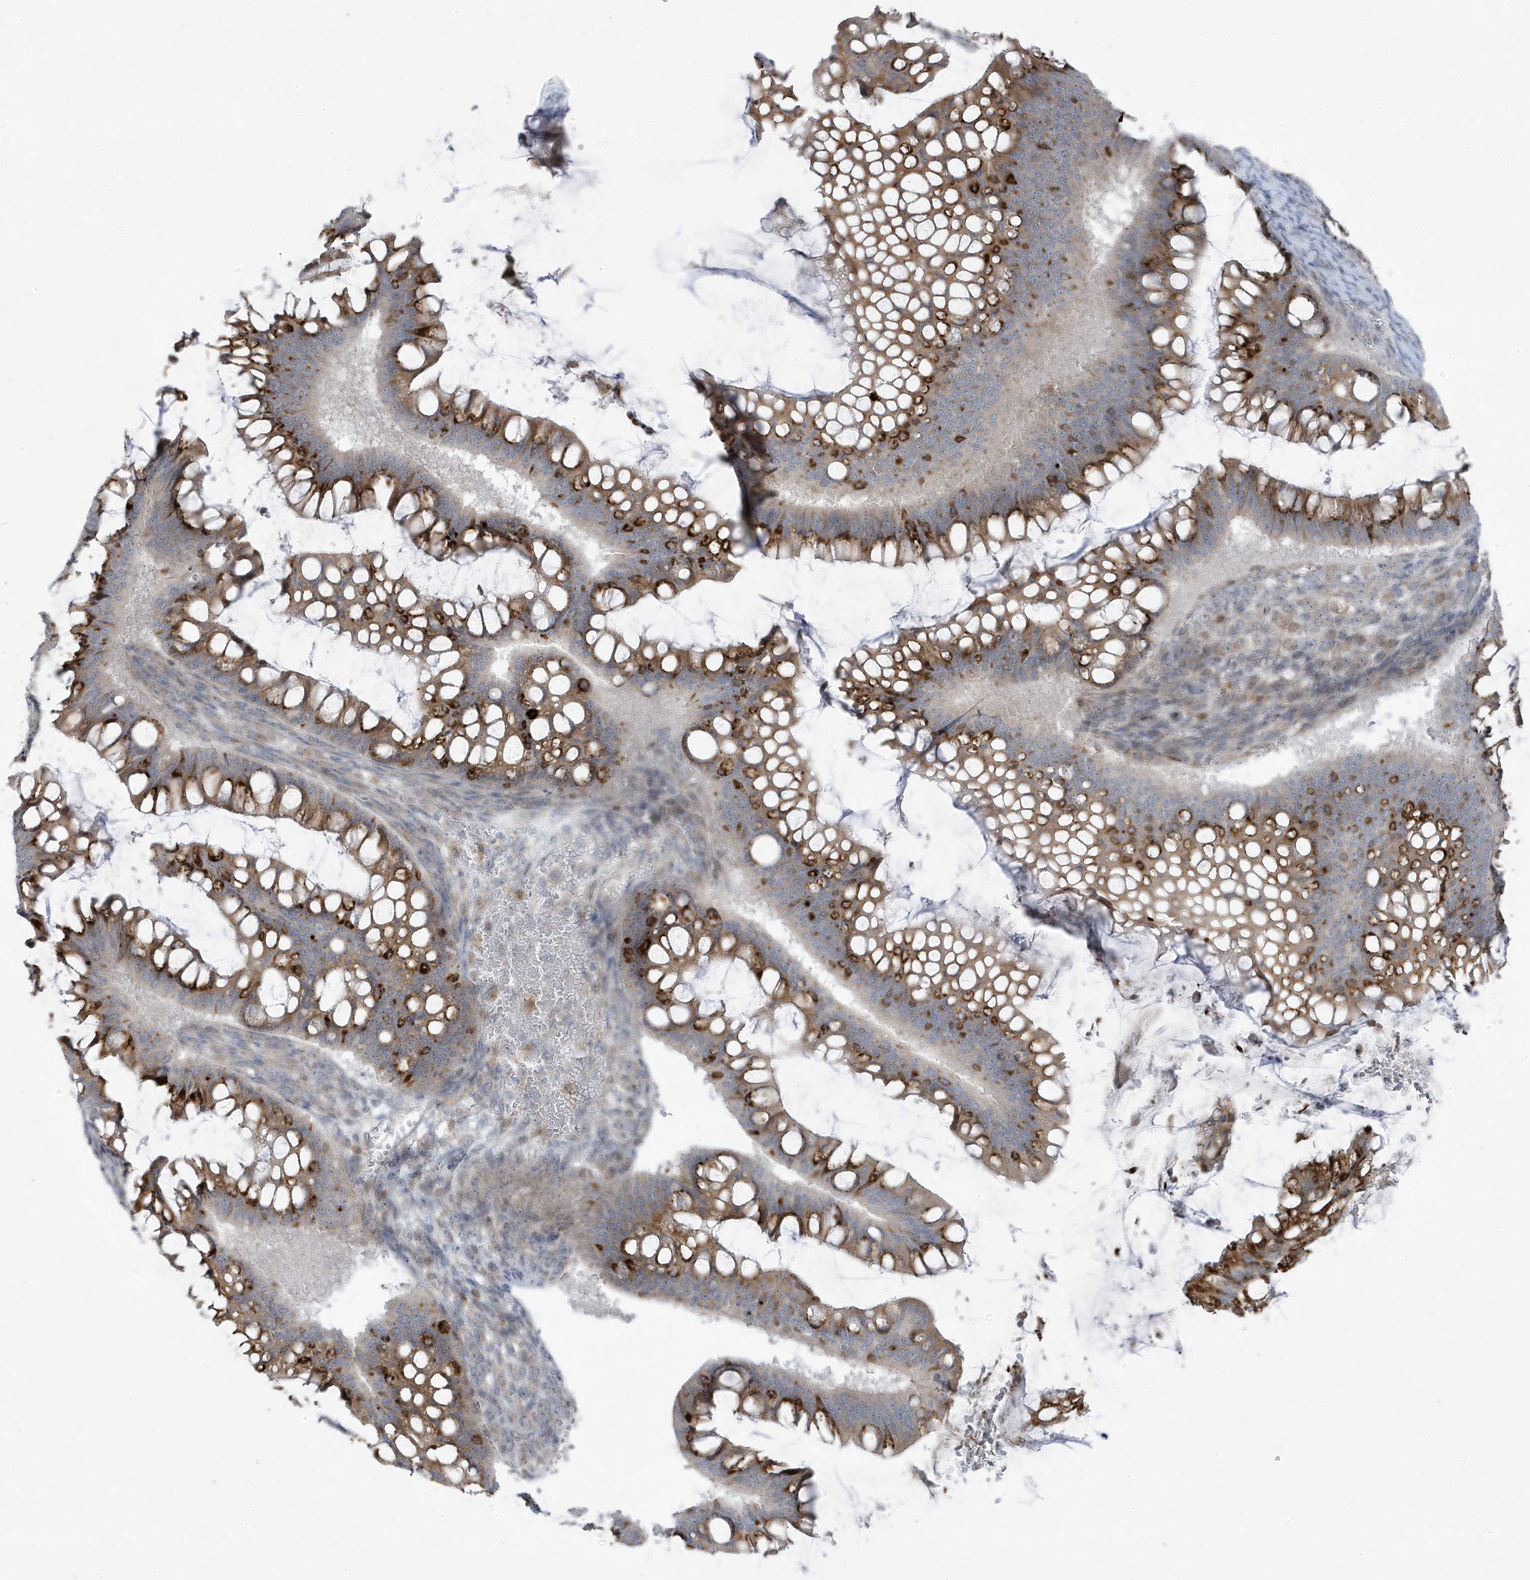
{"staining": {"intensity": "strong", "quantity": "25%-75%", "location": "cytoplasmic/membranous"}, "tissue": "ovarian cancer", "cell_type": "Tumor cells", "image_type": "cancer", "snomed": [{"axis": "morphology", "description": "Cystadenocarcinoma, mucinous, NOS"}, {"axis": "topography", "description": "Ovary"}], "caption": "A photomicrograph of human mucinous cystadenocarcinoma (ovarian) stained for a protein shows strong cytoplasmic/membranous brown staining in tumor cells.", "gene": "ZNF654", "patient": {"sex": "female", "age": 73}}